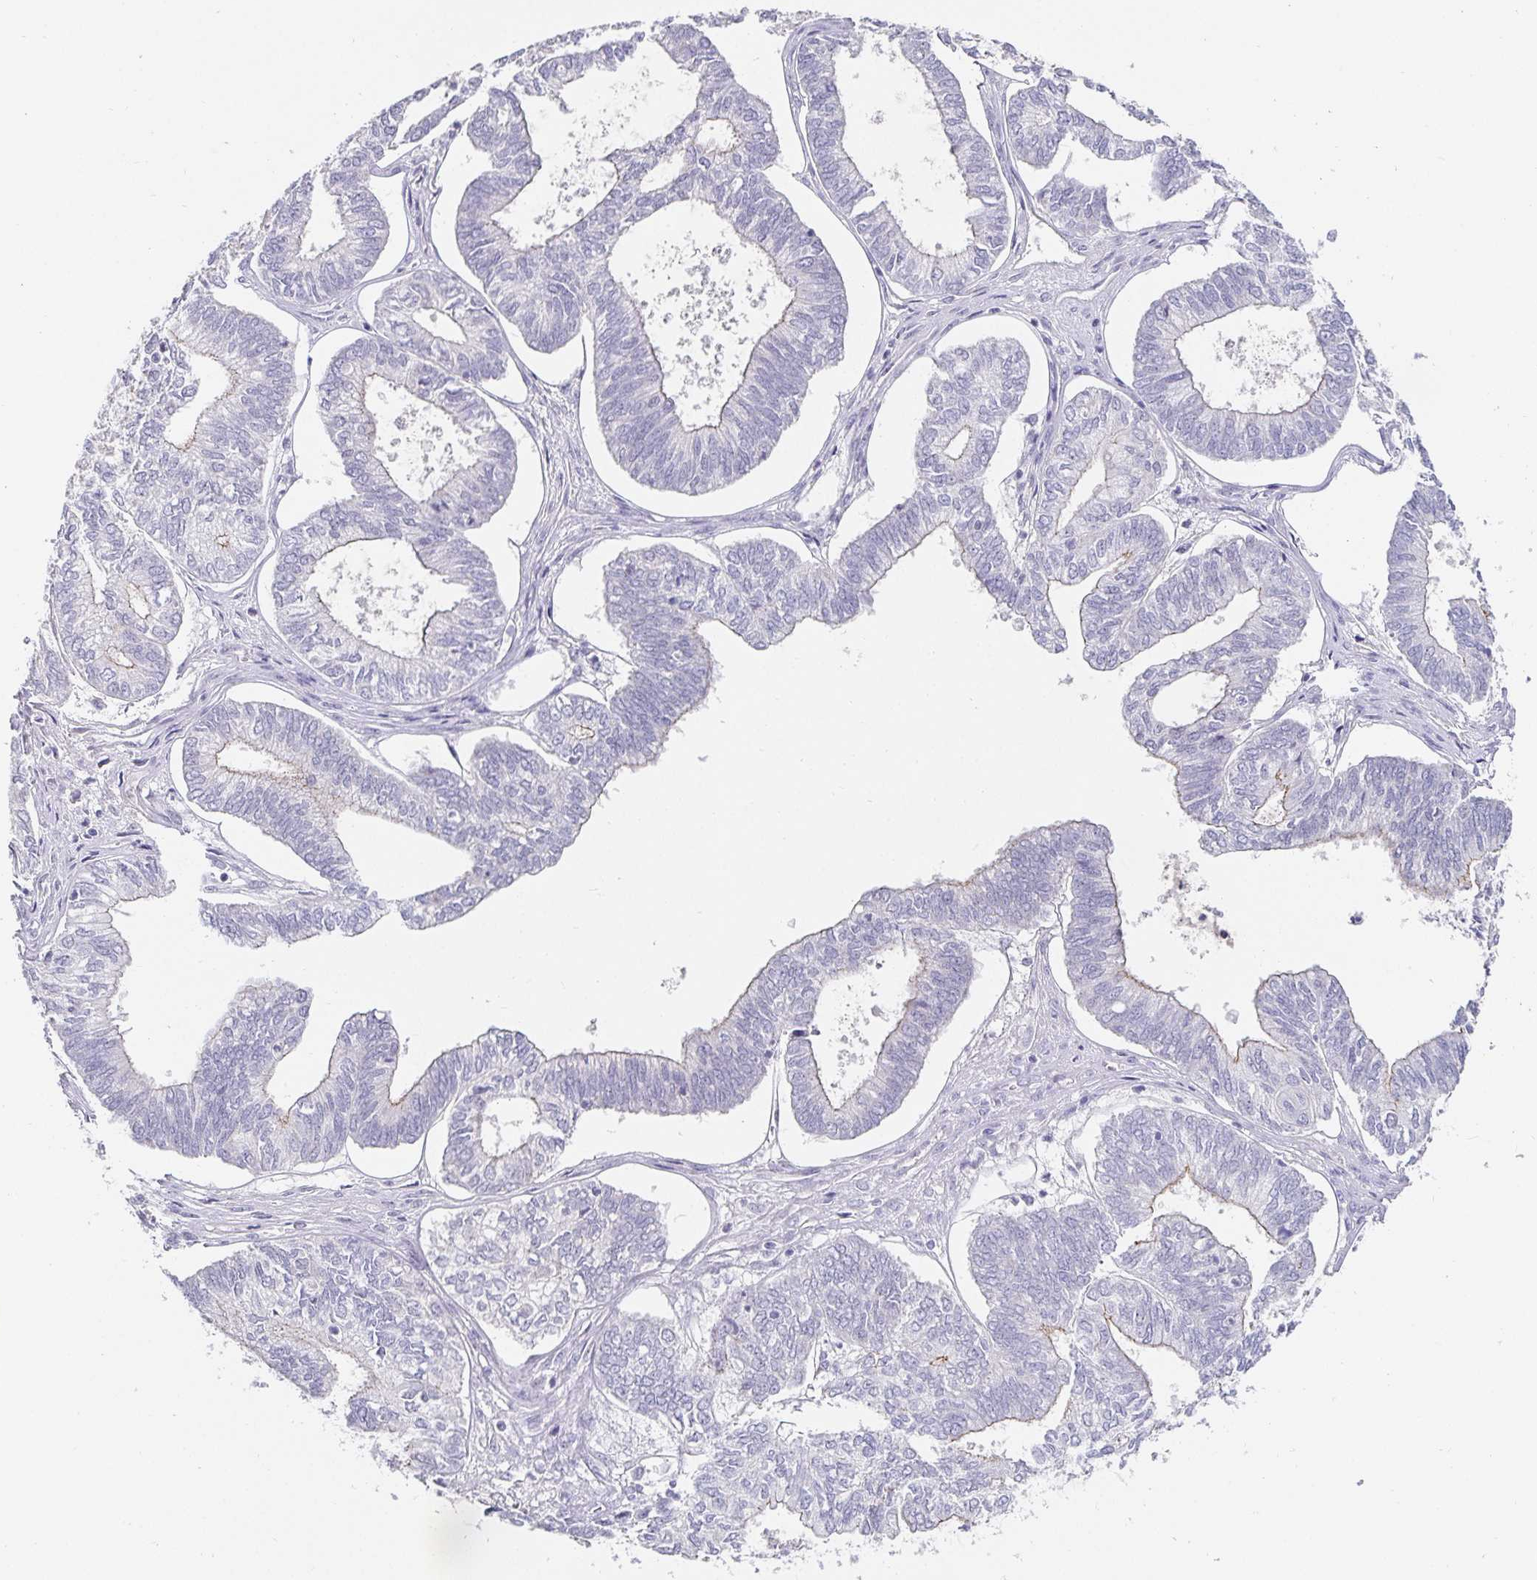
{"staining": {"intensity": "negative", "quantity": "none", "location": "none"}, "tissue": "ovarian cancer", "cell_type": "Tumor cells", "image_type": "cancer", "snomed": [{"axis": "morphology", "description": "Carcinoma, endometroid"}, {"axis": "topography", "description": "Ovary"}], "caption": "Image shows no significant protein staining in tumor cells of ovarian cancer (endometroid carcinoma).", "gene": "PDX1", "patient": {"sex": "female", "age": 64}}